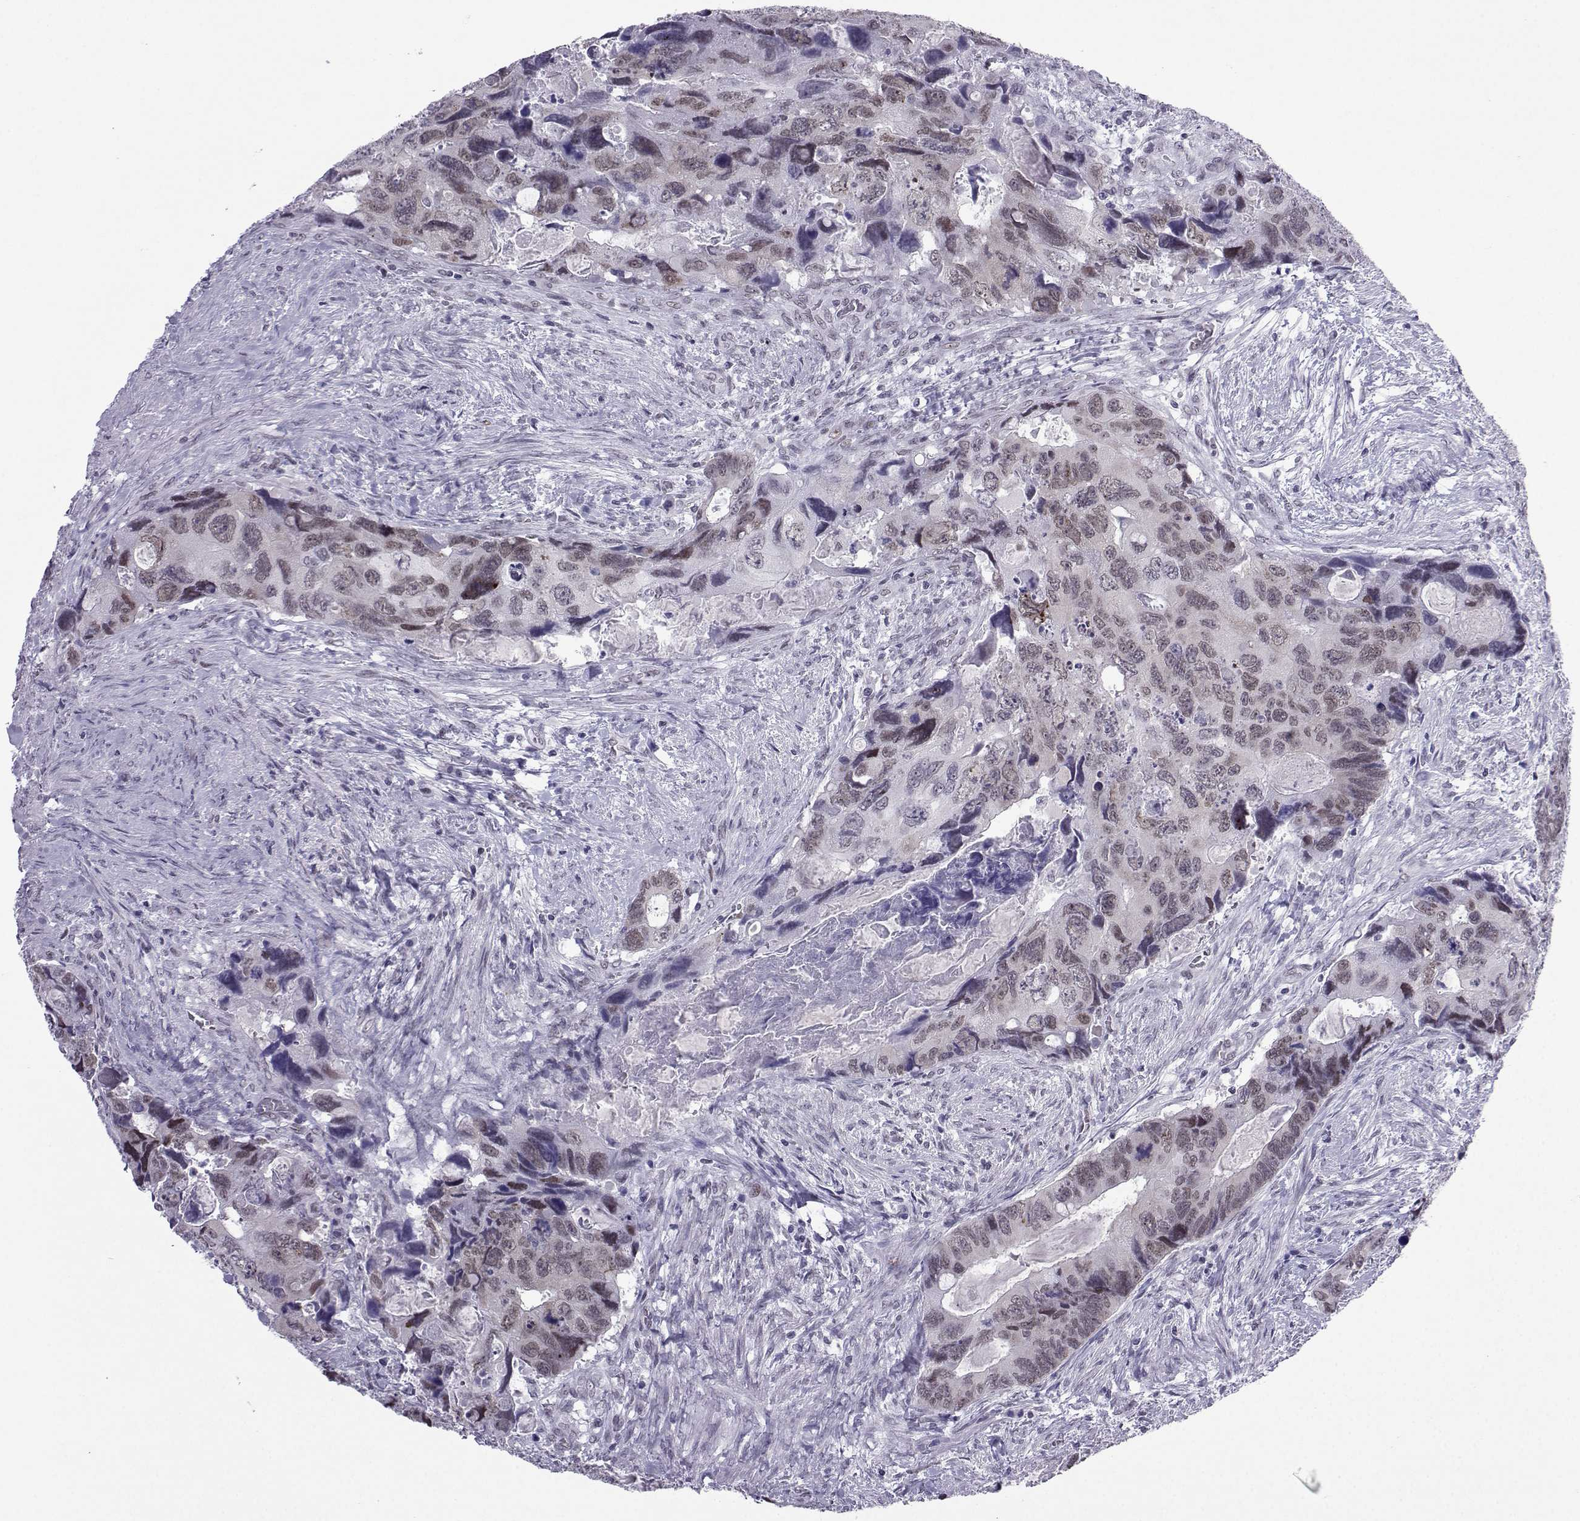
{"staining": {"intensity": "moderate", "quantity": "<25%", "location": "nuclear"}, "tissue": "colorectal cancer", "cell_type": "Tumor cells", "image_type": "cancer", "snomed": [{"axis": "morphology", "description": "Adenocarcinoma, NOS"}, {"axis": "topography", "description": "Rectum"}], "caption": "This histopathology image reveals colorectal adenocarcinoma stained with immunohistochemistry (IHC) to label a protein in brown. The nuclear of tumor cells show moderate positivity for the protein. Nuclei are counter-stained blue.", "gene": "LORICRIN", "patient": {"sex": "male", "age": 62}}